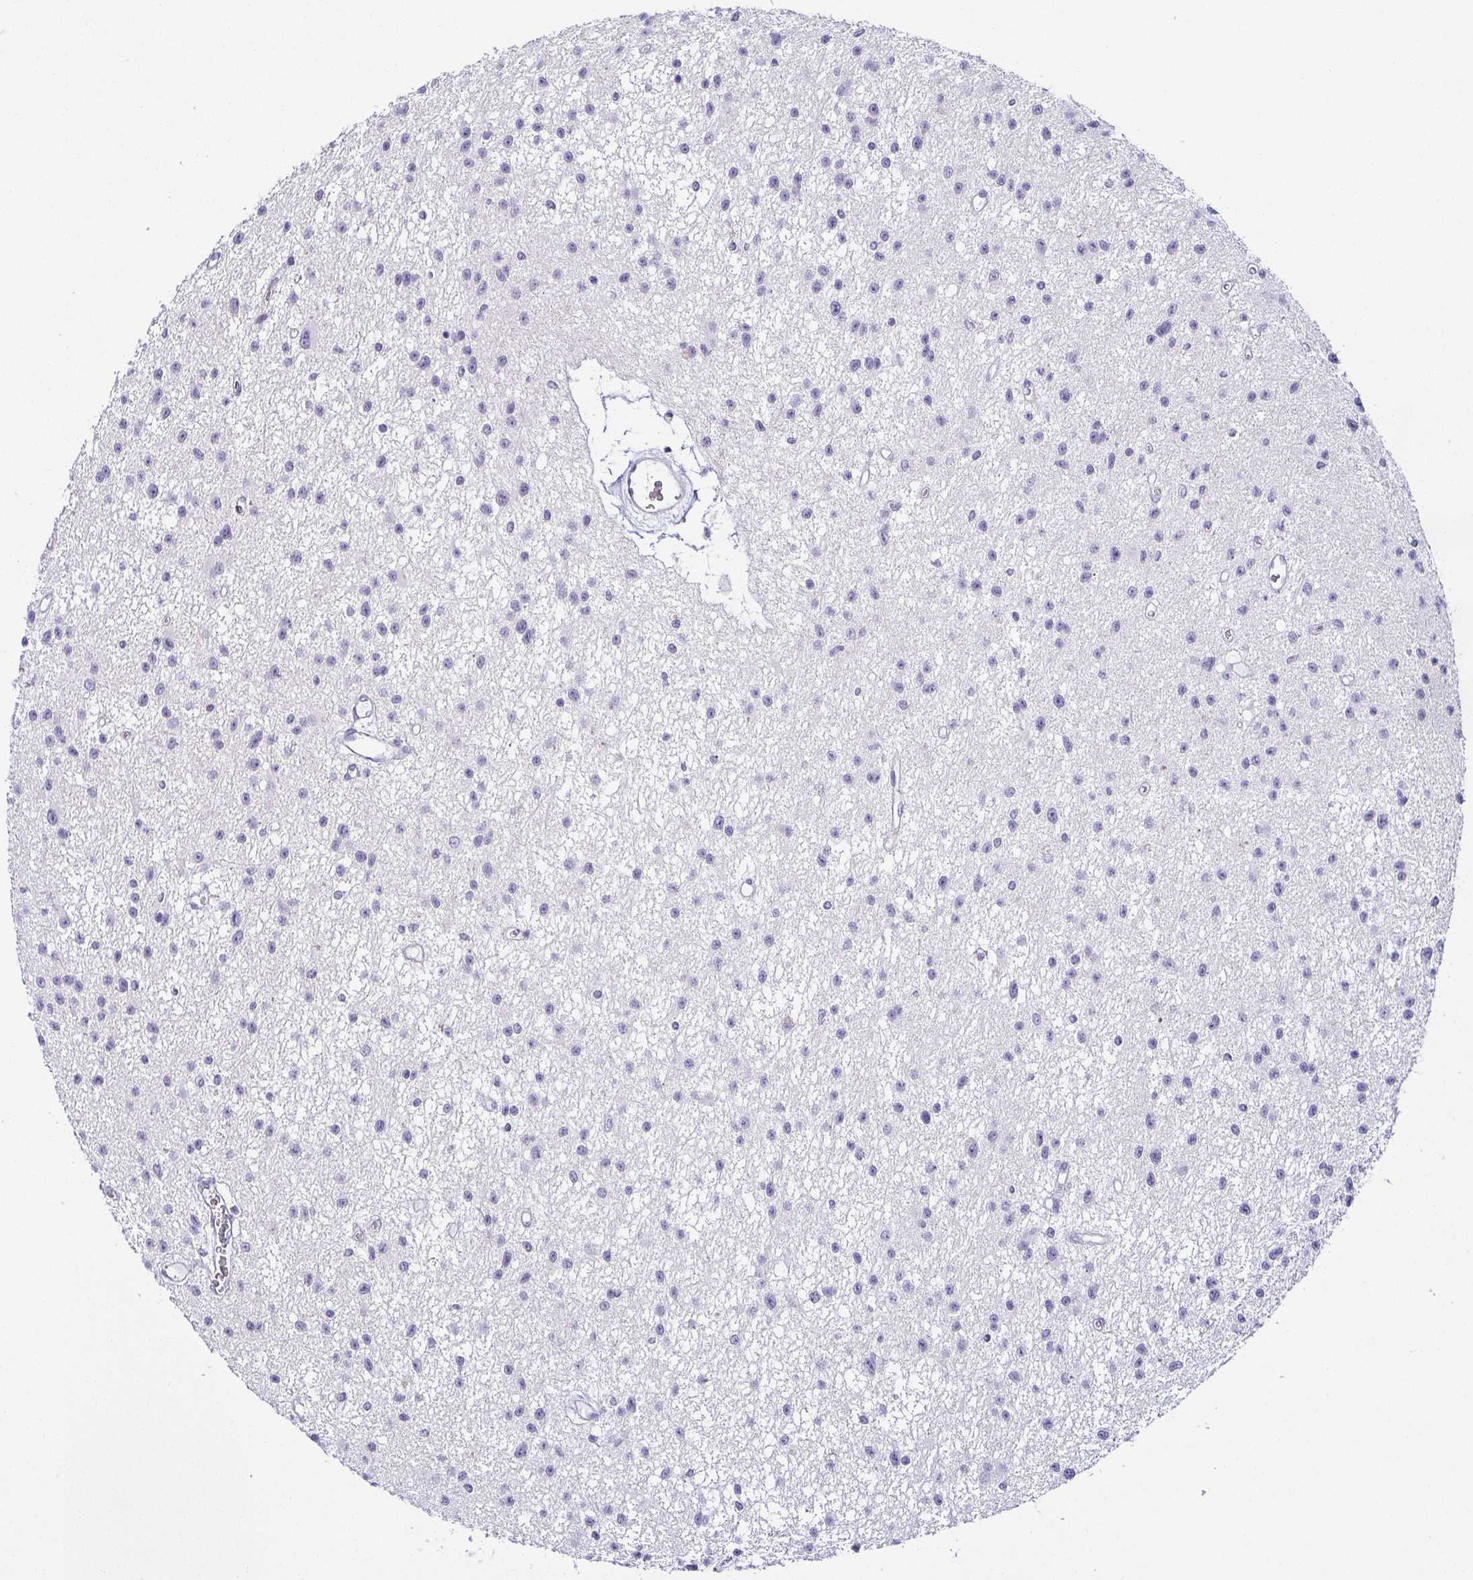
{"staining": {"intensity": "negative", "quantity": "none", "location": "none"}, "tissue": "glioma", "cell_type": "Tumor cells", "image_type": "cancer", "snomed": [{"axis": "morphology", "description": "Glioma, malignant, Low grade"}, {"axis": "topography", "description": "Brain"}], "caption": "Protein analysis of malignant glioma (low-grade) demonstrates no significant positivity in tumor cells. (Immunohistochemistry (ihc), brightfield microscopy, high magnification).", "gene": "FAM162B", "patient": {"sex": "male", "age": 43}}